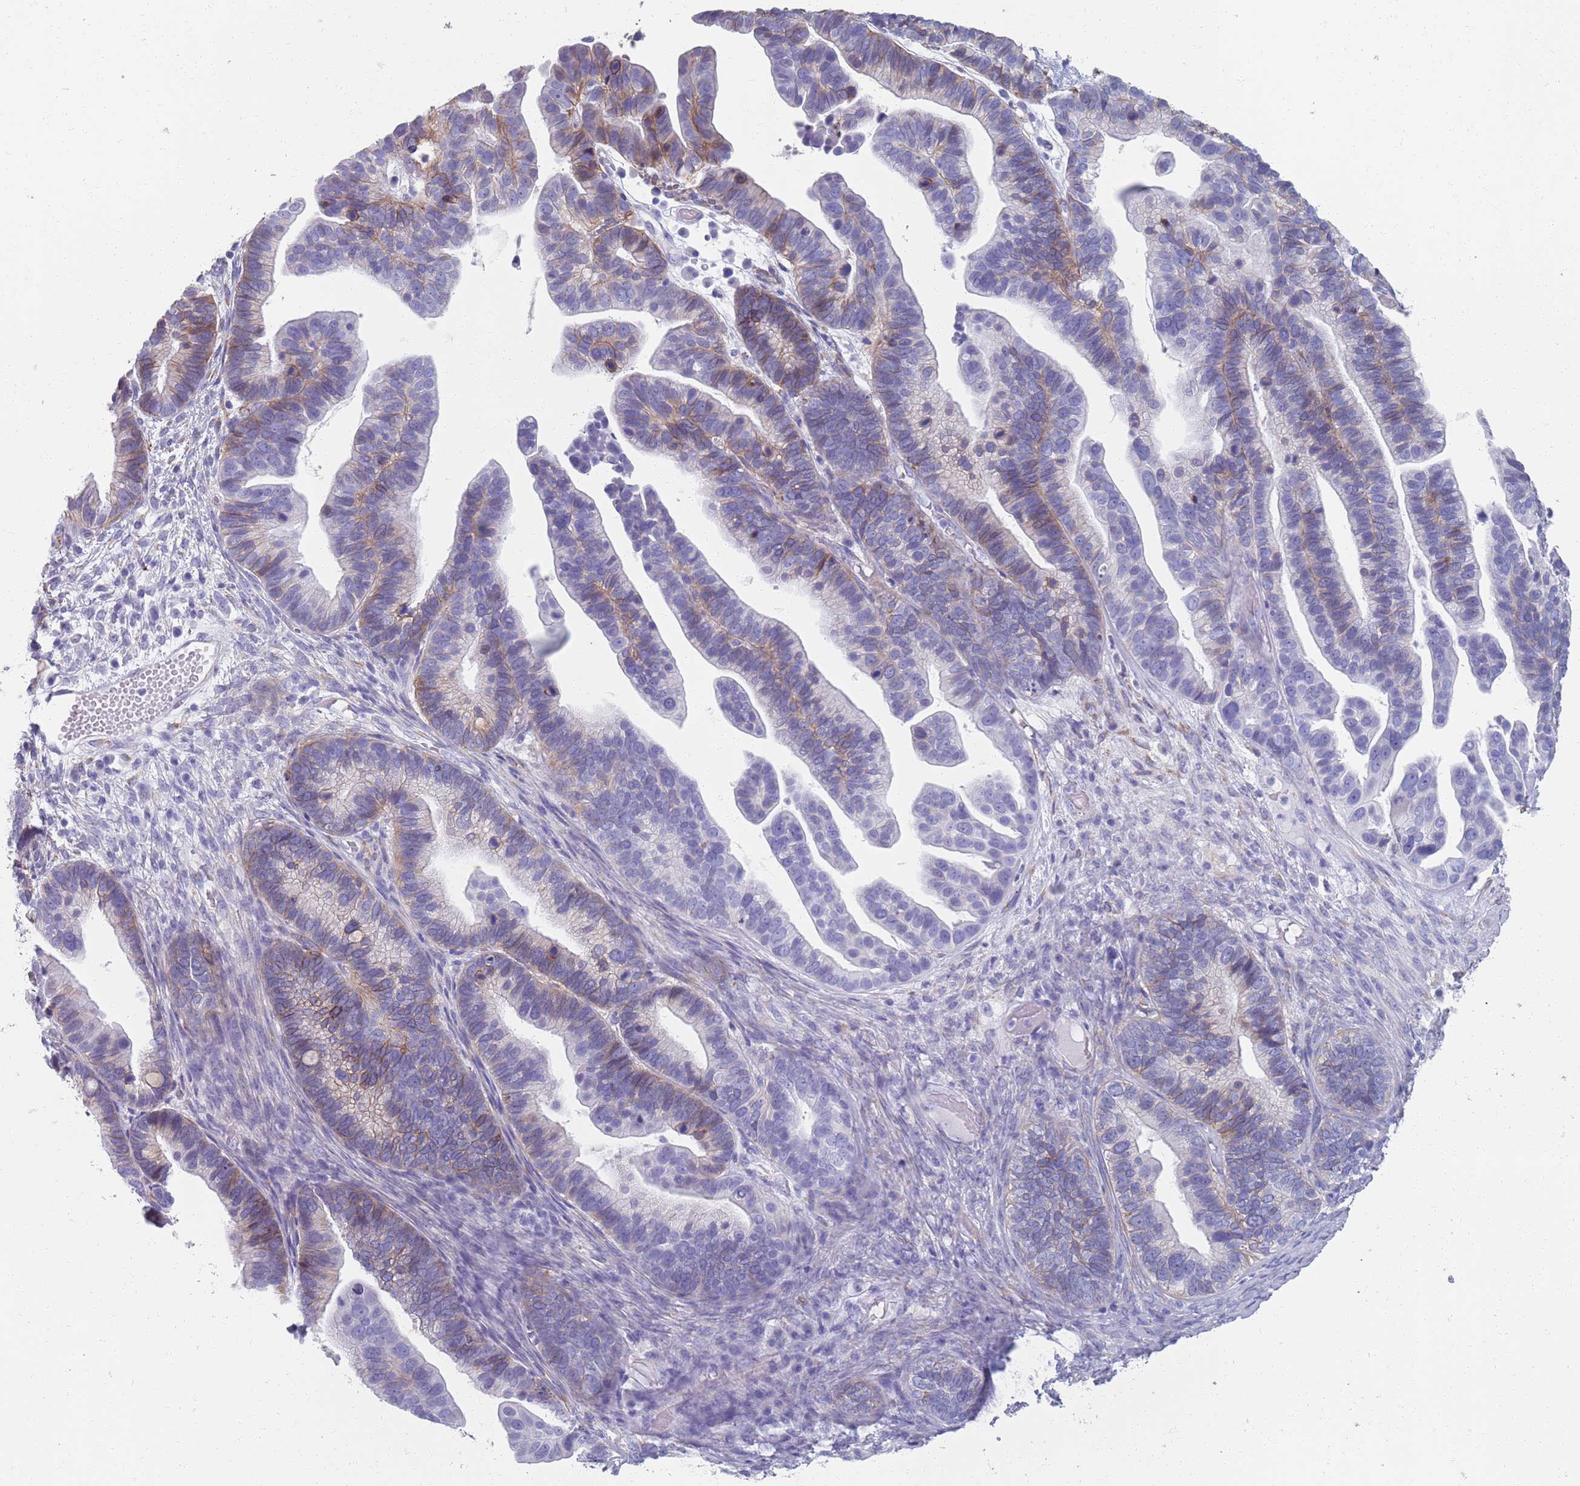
{"staining": {"intensity": "moderate", "quantity": "25%-75%", "location": "cytoplasmic/membranous"}, "tissue": "ovarian cancer", "cell_type": "Tumor cells", "image_type": "cancer", "snomed": [{"axis": "morphology", "description": "Cystadenocarcinoma, serous, NOS"}, {"axis": "topography", "description": "Ovary"}], "caption": "A brown stain labels moderate cytoplasmic/membranous positivity of a protein in human serous cystadenocarcinoma (ovarian) tumor cells.", "gene": "PLOD1", "patient": {"sex": "female", "age": 56}}